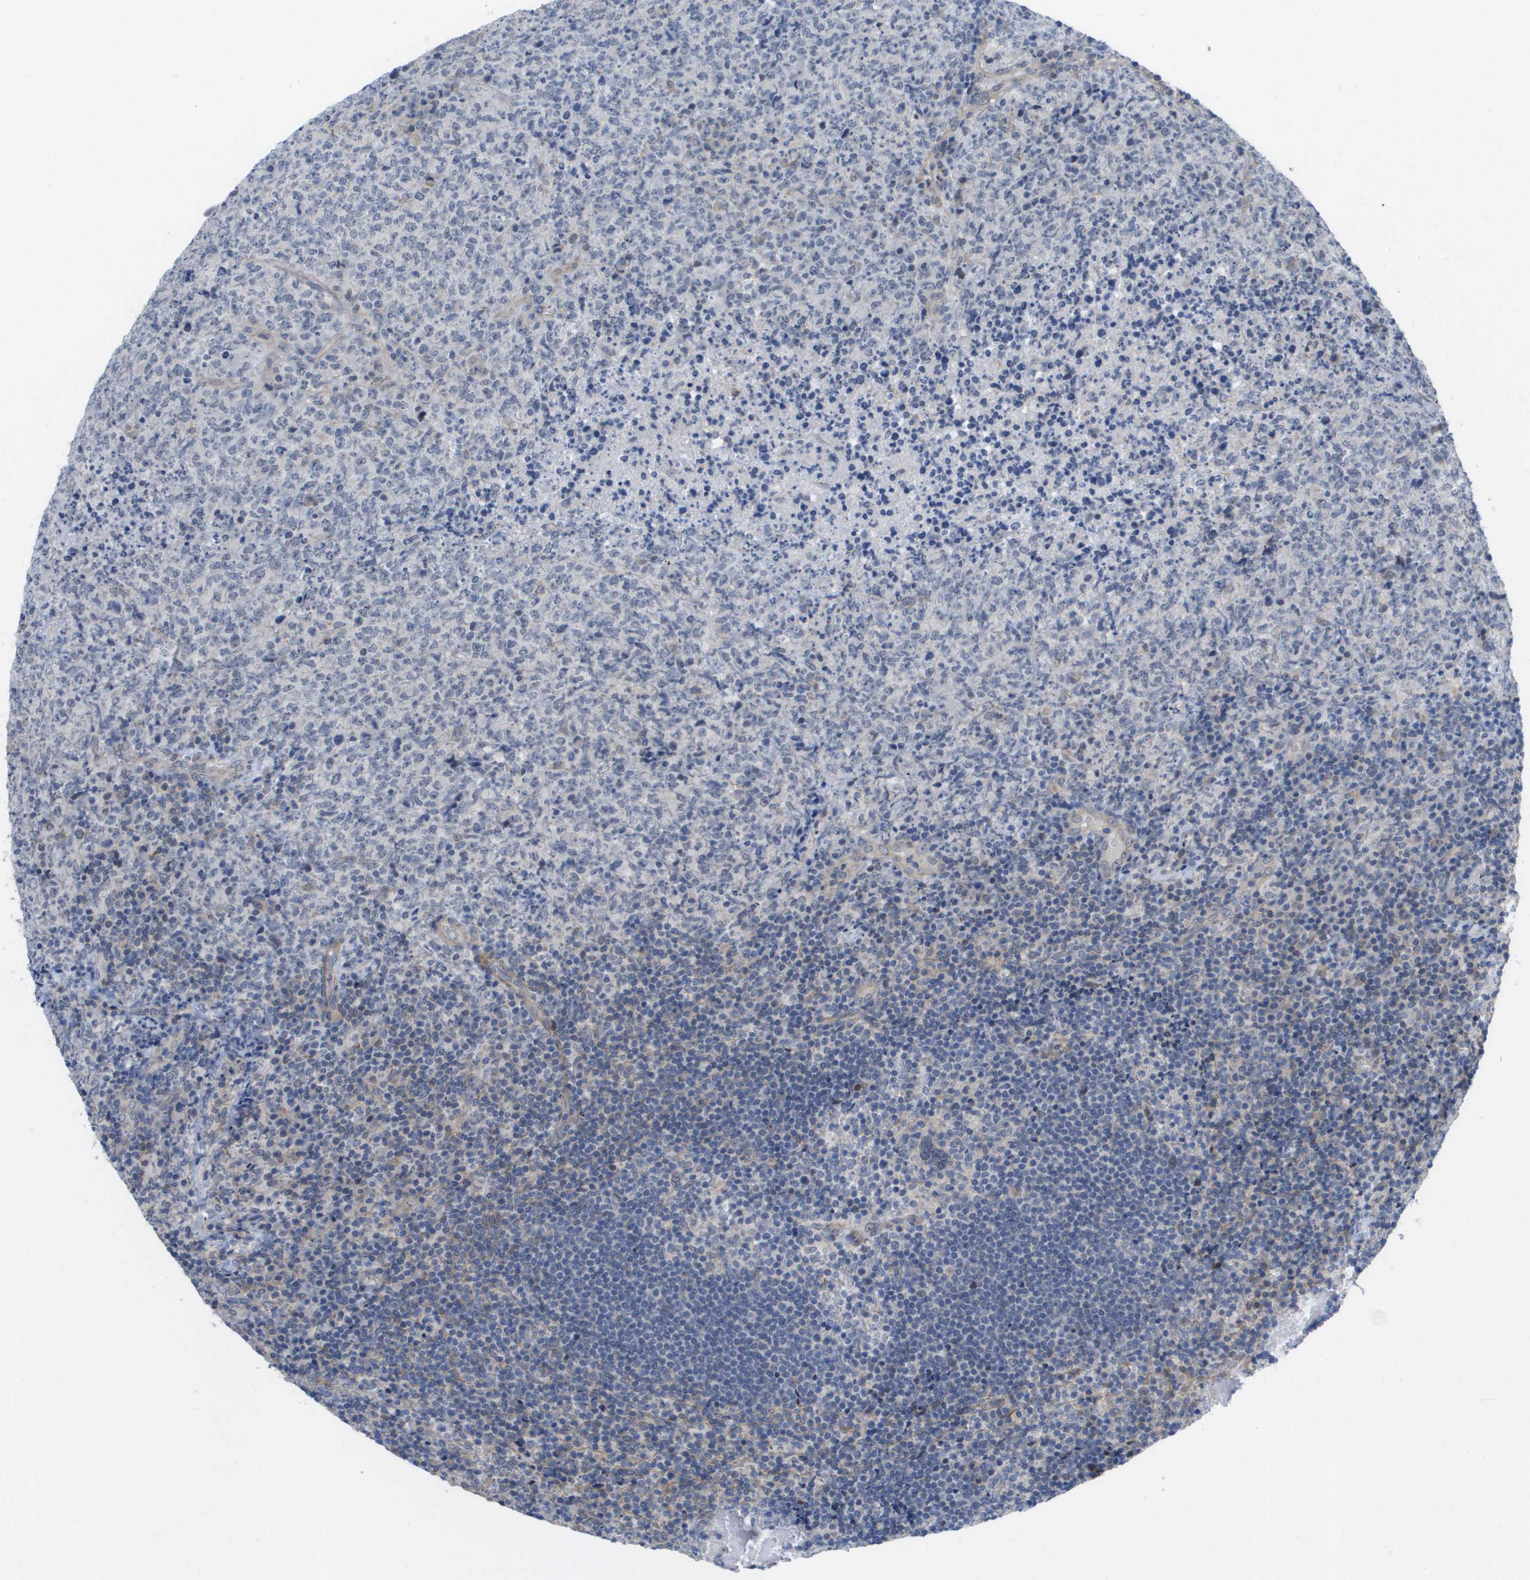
{"staining": {"intensity": "negative", "quantity": "none", "location": "none"}, "tissue": "lymphoma", "cell_type": "Tumor cells", "image_type": "cancer", "snomed": [{"axis": "morphology", "description": "Malignant lymphoma, non-Hodgkin's type, High grade"}, {"axis": "topography", "description": "Tonsil"}], "caption": "Tumor cells are negative for brown protein staining in lymphoma.", "gene": "MTARC2", "patient": {"sex": "female", "age": 36}}